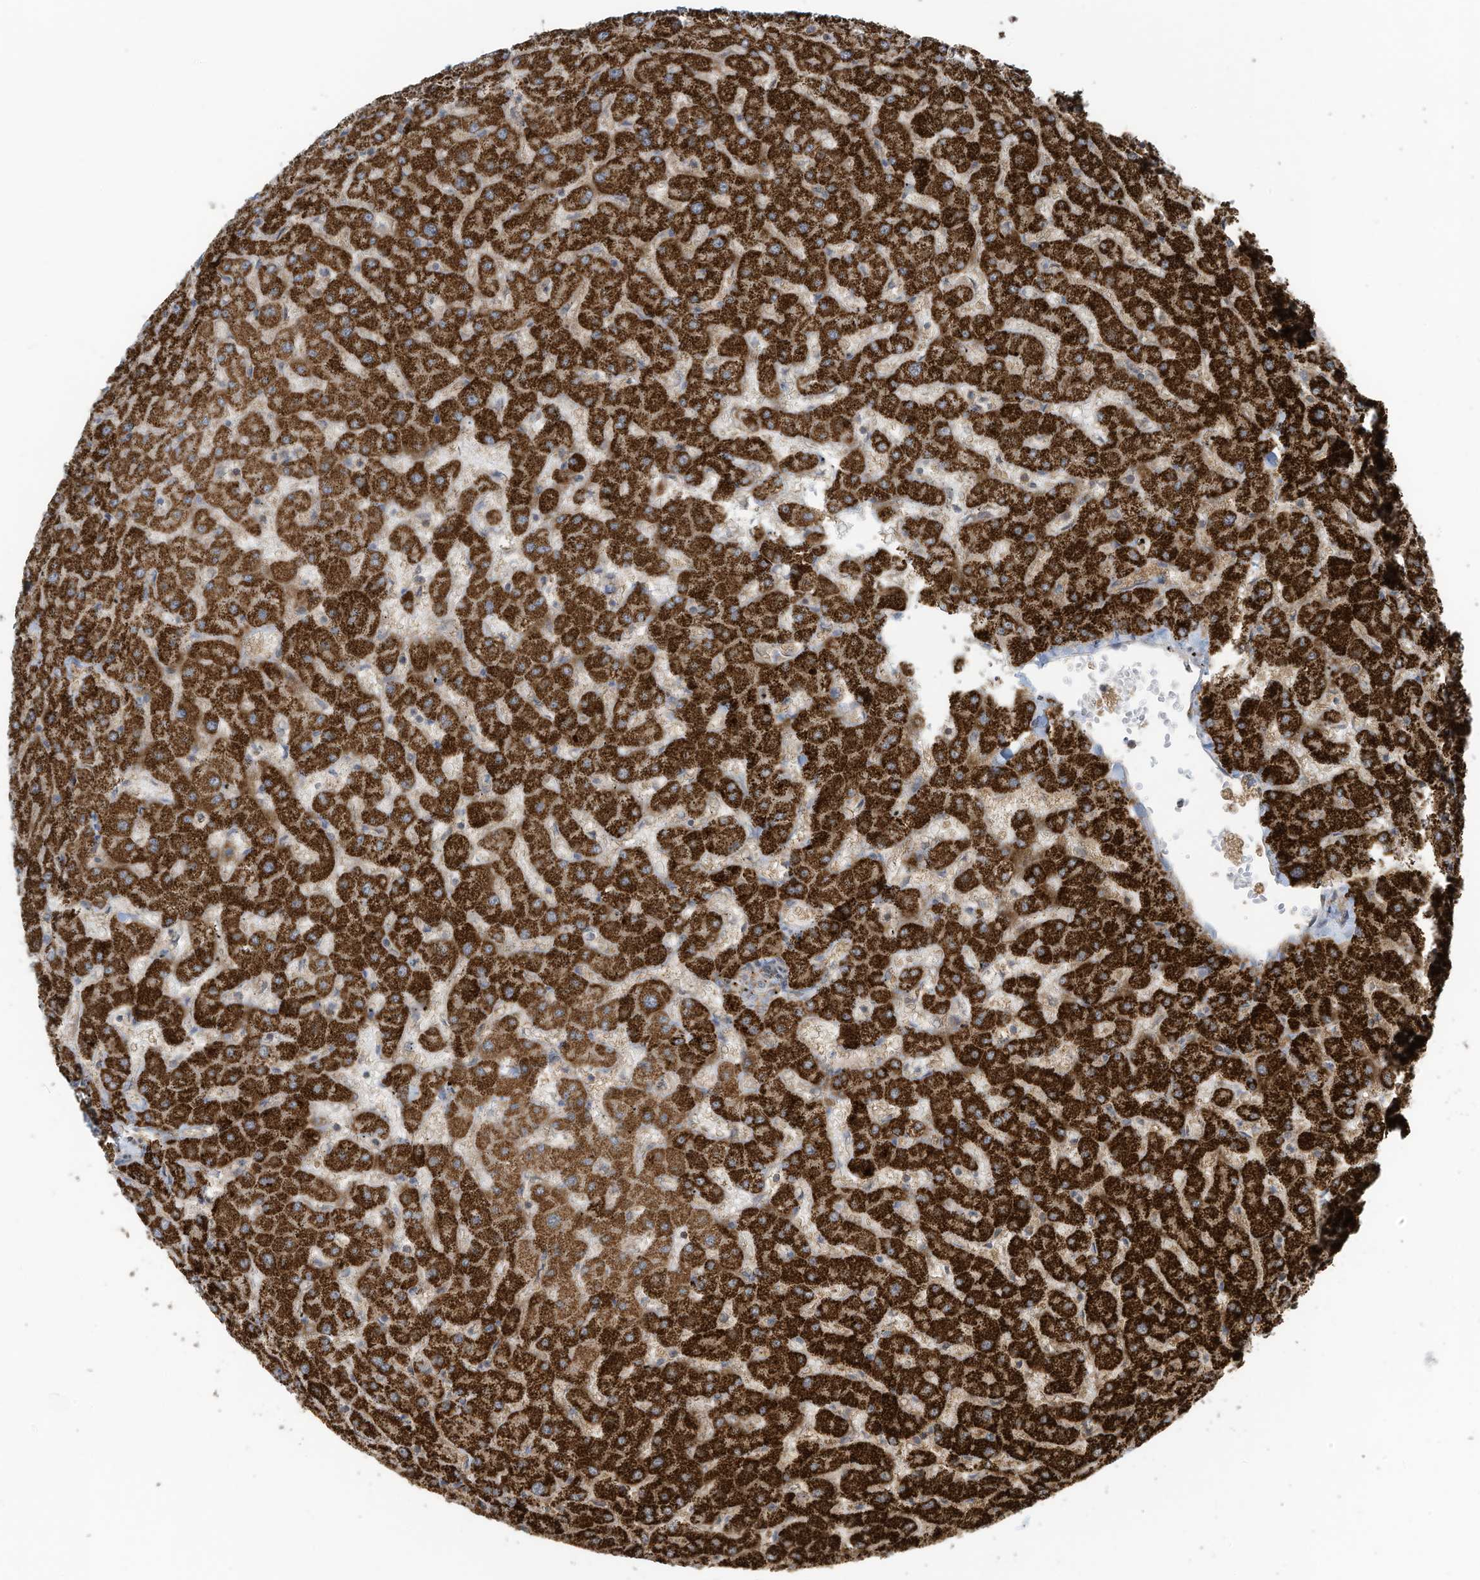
{"staining": {"intensity": "negative", "quantity": "none", "location": "none"}, "tissue": "liver", "cell_type": "Cholangiocytes", "image_type": "normal", "snomed": [{"axis": "morphology", "description": "Normal tissue, NOS"}, {"axis": "topography", "description": "Liver"}], "caption": "Immunohistochemical staining of unremarkable liver exhibits no significant staining in cholangiocytes. Nuclei are stained in blue.", "gene": "METTL6", "patient": {"sex": "female", "age": 63}}